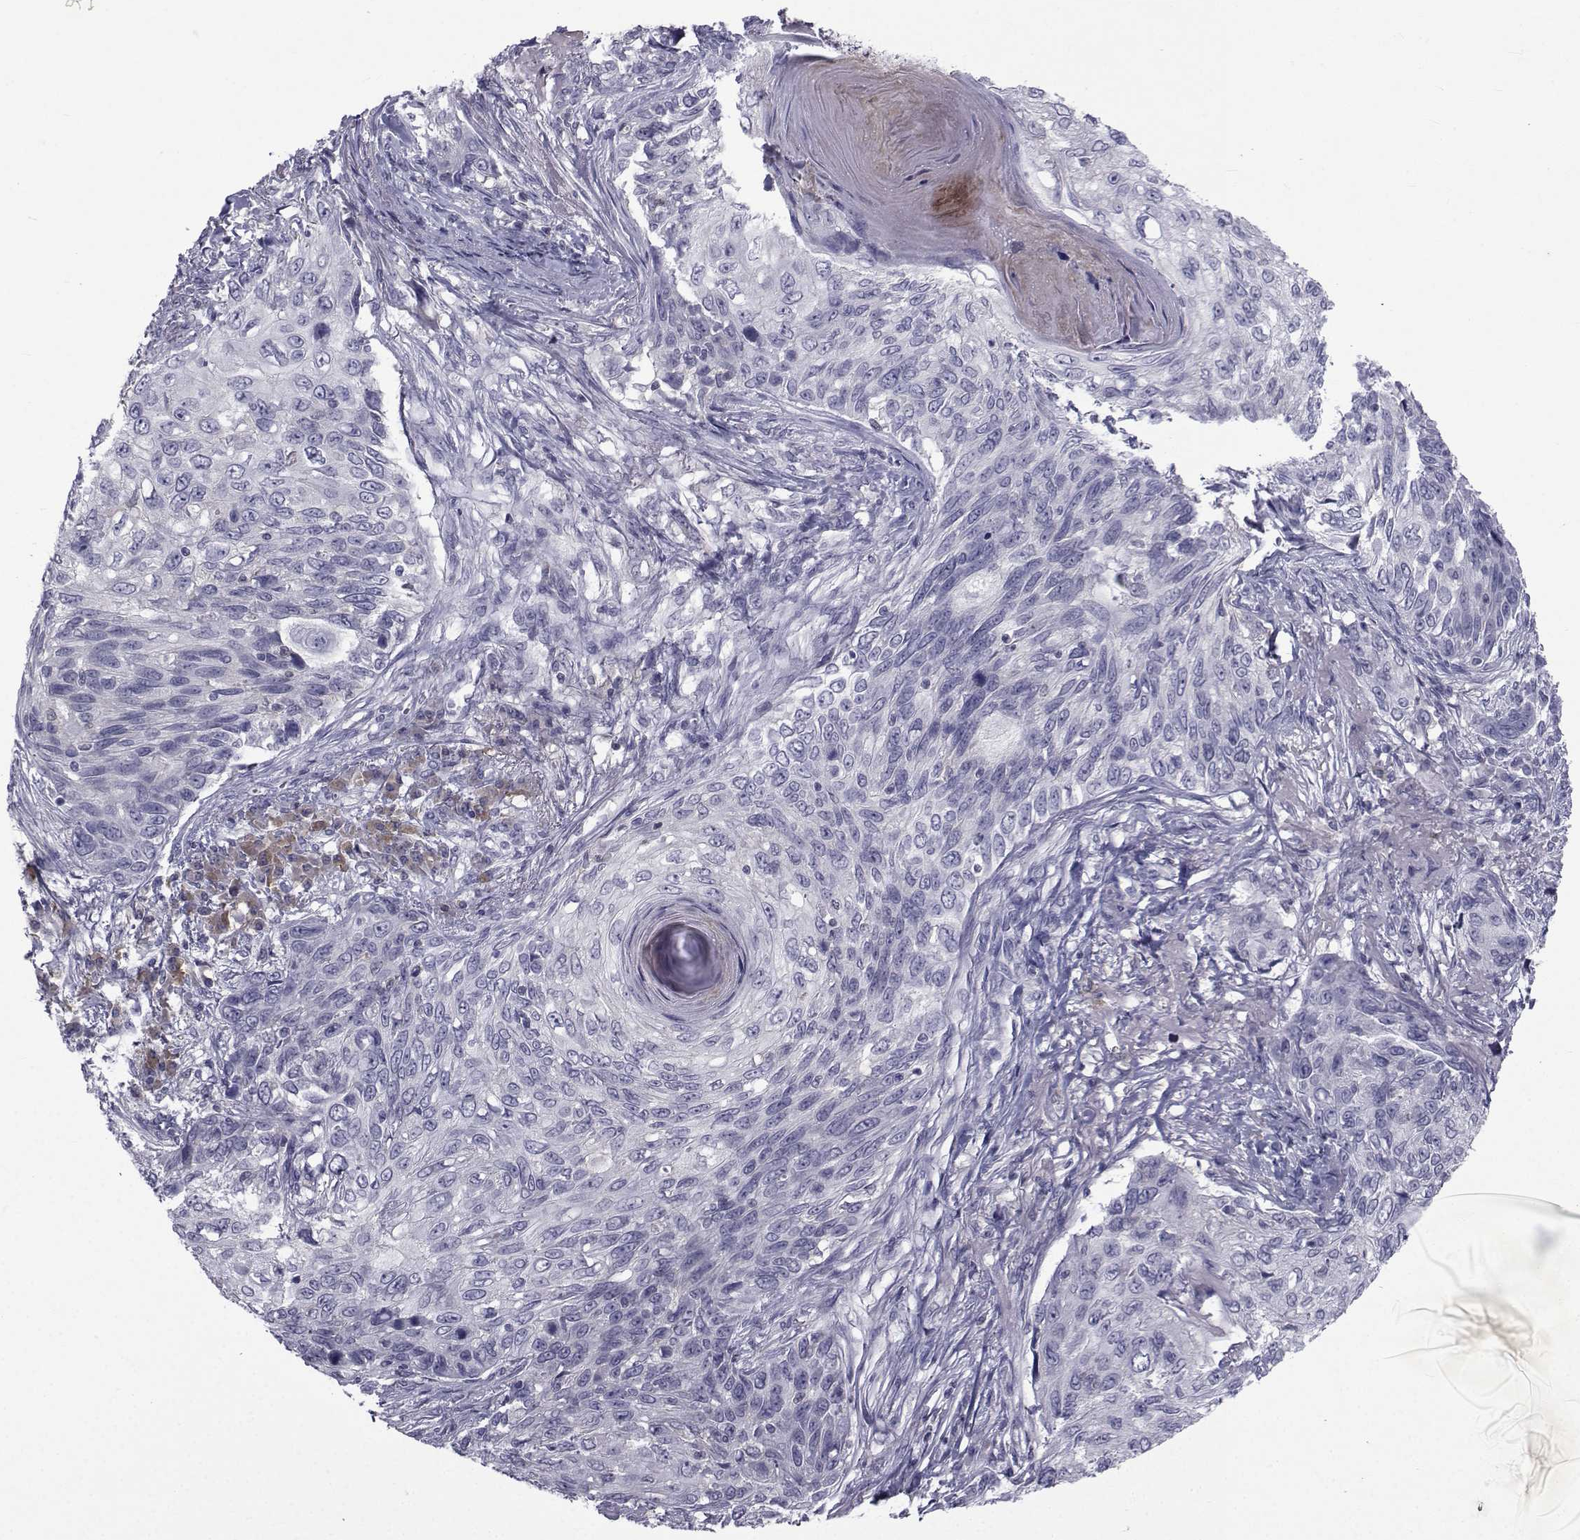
{"staining": {"intensity": "negative", "quantity": "none", "location": "none"}, "tissue": "skin cancer", "cell_type": "Tumor cells", "image_type": "cancer", "snomed": [{"axis": "morphology", "description": "Squamous cell carcinoma, NOS"}, {"axis": "topography", "description": "Skin"}], "caption": "The histopathology image exhibits no staining of tumor cells in squamous cell carcinoma (skin). (Brightfield microscopy of DAB IHC at high magnification).", "gene": "PAX2", "patient": {"sex": "male", "age": 92}}